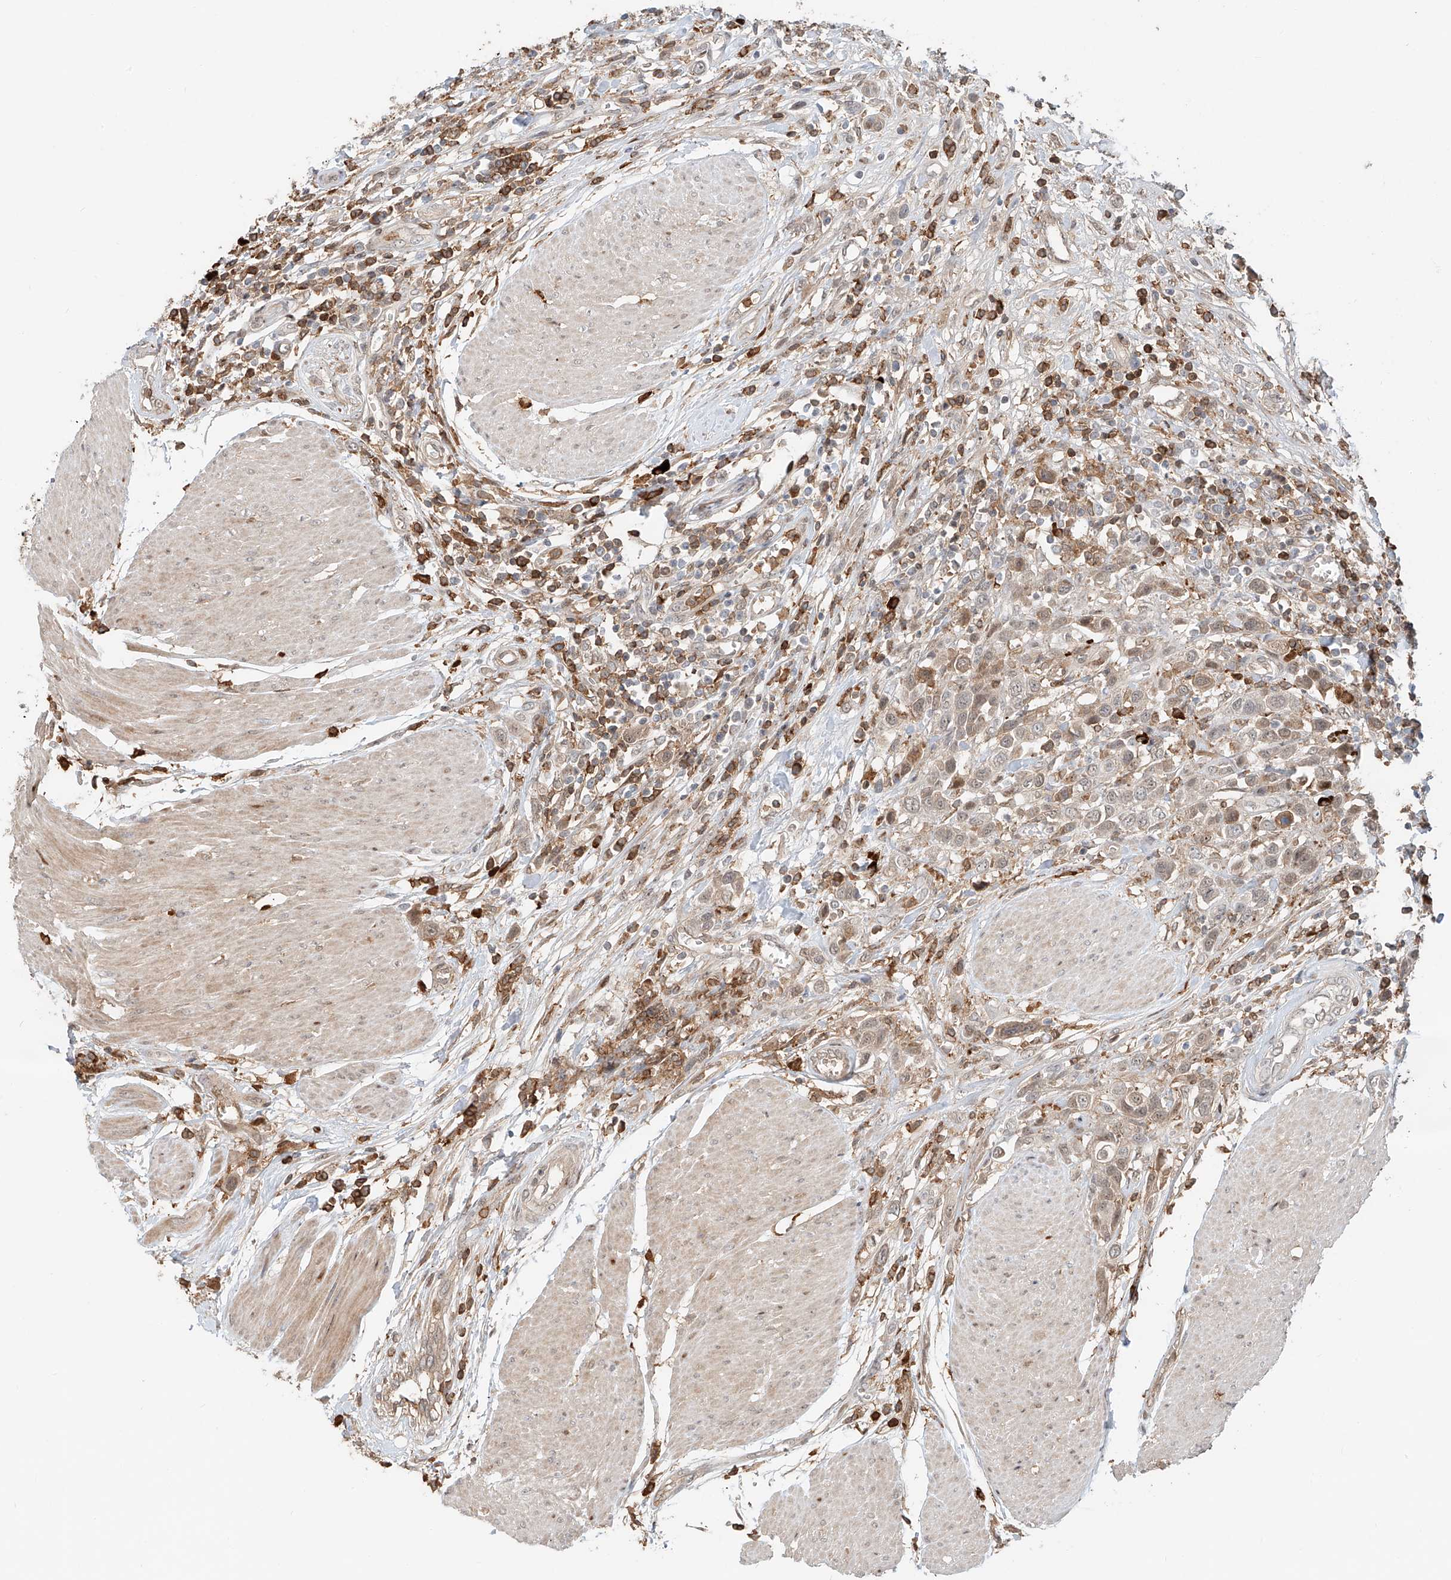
{"staining": {"intensity": "weak", "quantity": ">75%", "location": "cytoplasmic/membranous"}, "tissue": "urothelial cancer", "cell_type": "Tumor cells", "image_type": "cancer", "snomed": [{"axis": "morphology", "description": "Urothelial carcinoma, High grade"}, {"axis": "topography", "description": "Urinary bladder"}], "caption": "Urothelial carcinoma (high-grade) stained with a brown dye shows weak cytoplasmic/membranous positive expression in approximately >75% of tumor cells.", "gene": "CEP162", "patient": {"sex": "male", "age": 50}}